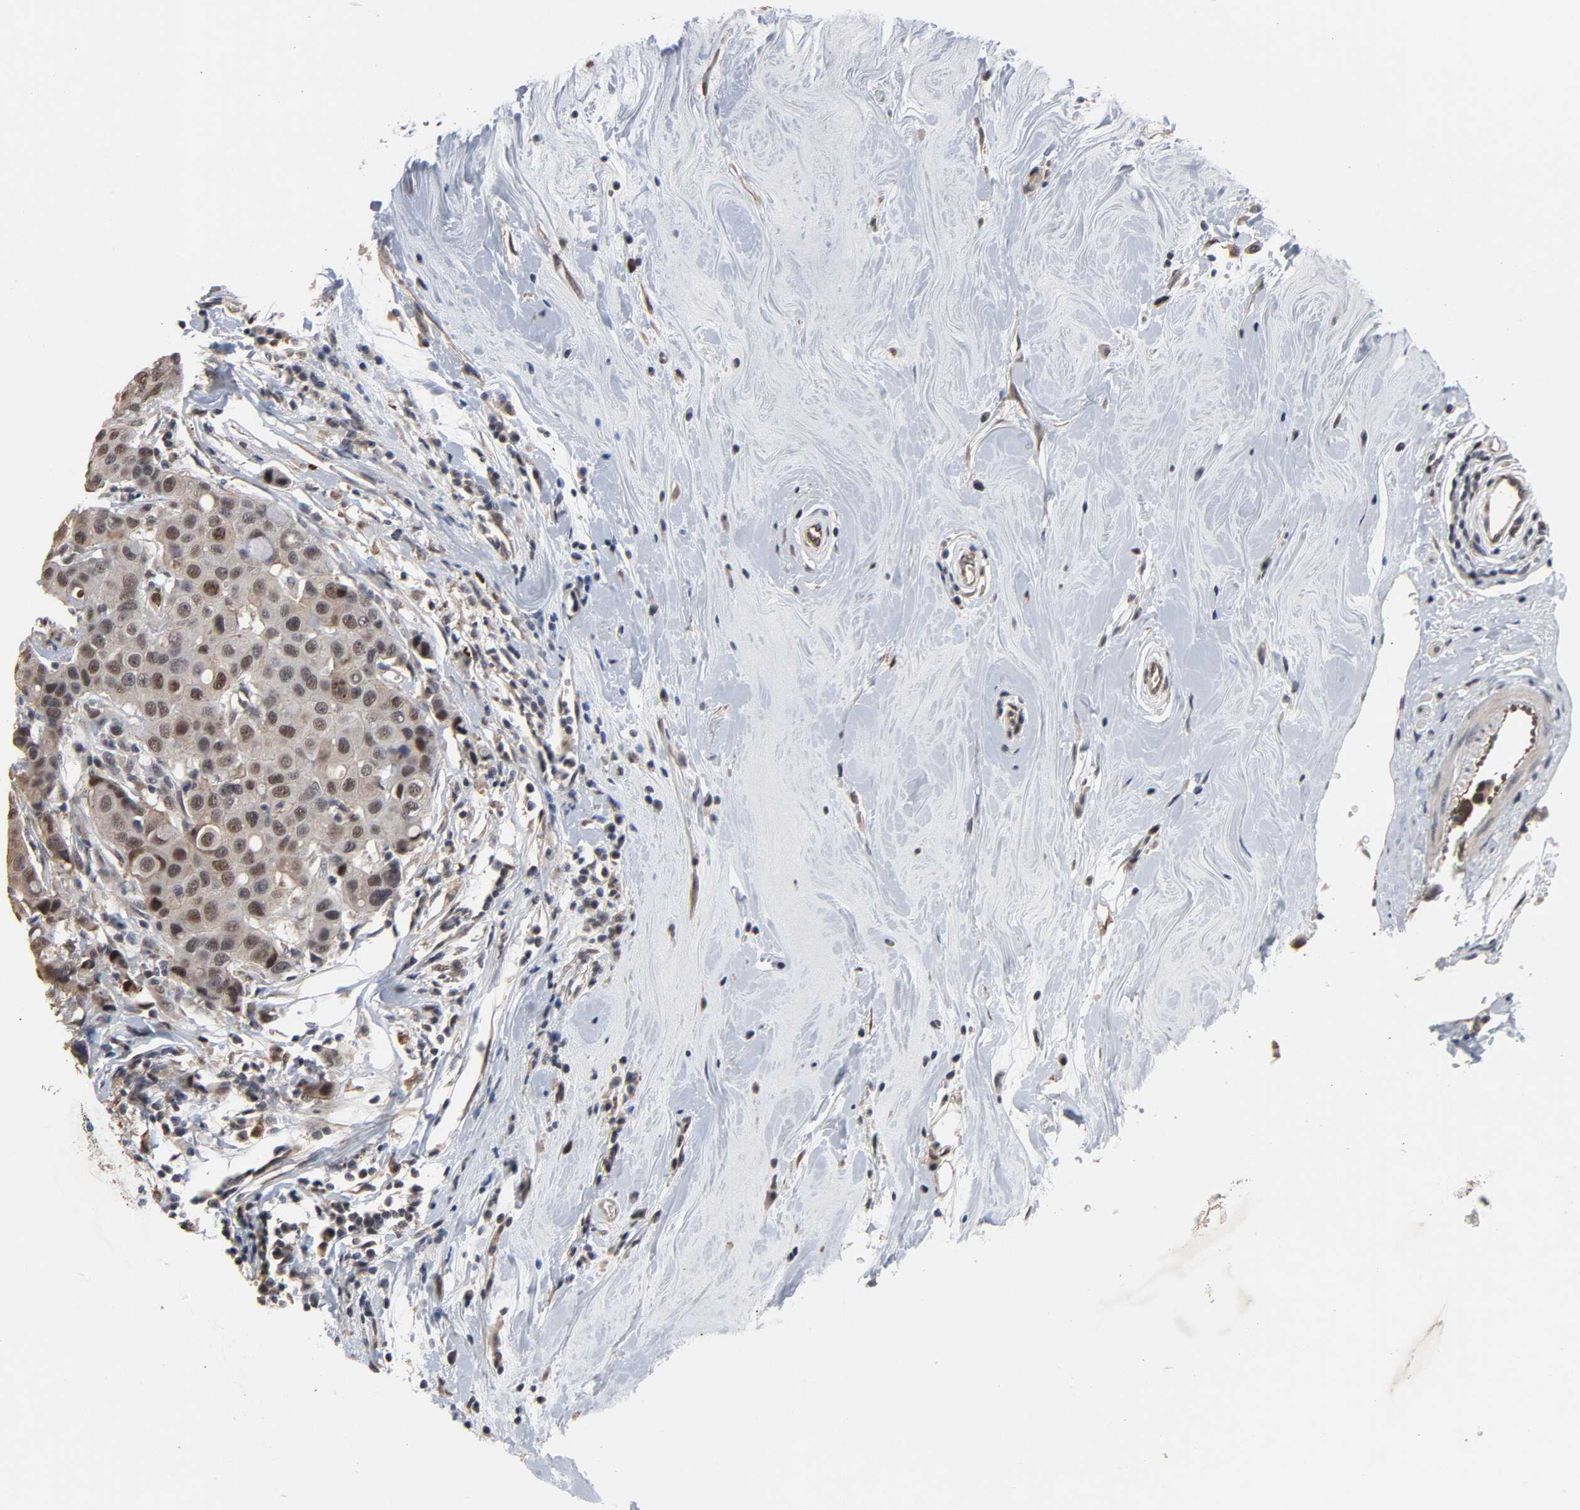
{"staining": {"intensity": "weak", "quantity": "<25%", "location": "nuclear"}, "tissue": "breast cancer", "cell_type": "Tumor cells", "image_type": "cancer", "snomed": [{"axis": "morphology", "description": "Duct carcinoma"}, {"axis": "topography", "description": "Breast"}], "caption": "Immunohistochemical staining of human breast invasive ductal carcinoma displays no significant positivity in tumor cells.", "gene": "RTL5", "patient": {"sex": "female", "age": 27}}